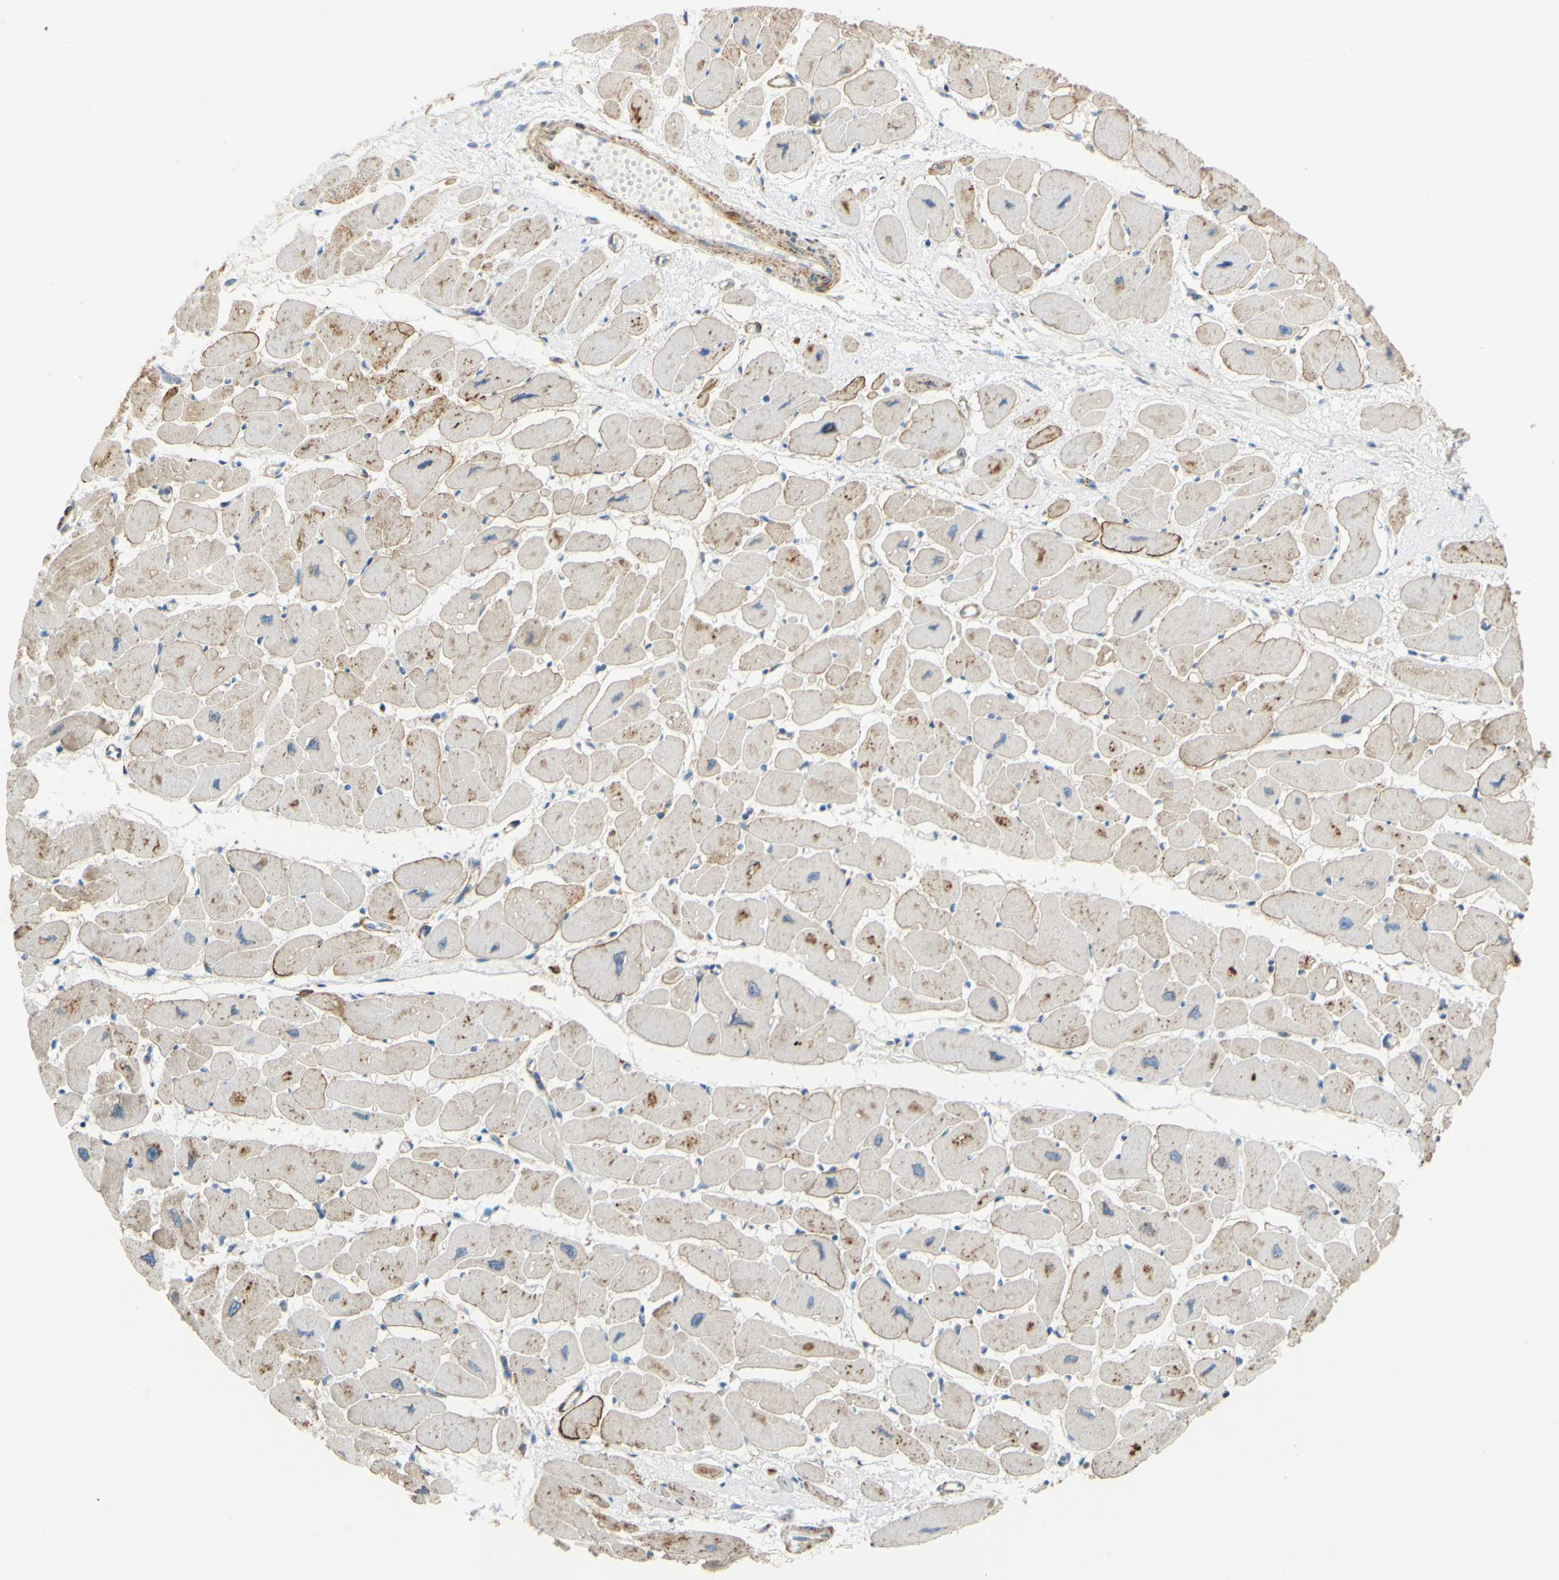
{"staining": {"intensity": "moderate", "quantity": "25%-75%", "location": "cytoplasmic/membranous"}, "tissue": "heart muscle", "cell_type": "Cardiomyocytes", "image_type": "normal", "snomed": [{"axis": "morphology", "description": "Normal tissue, NOS"}, {"axis": "topography", "description": "Heart"}], "caption": "Immunohistochemistry (IHC) image of benign heart muscle stained for a protein (brown), which shows medium levels of moderate cytoplasmic/membranous expression in approximately 25%-75% of cardiomyocytes.", "gene": "POR", "patient": {"sex": "female", "age": 54}}